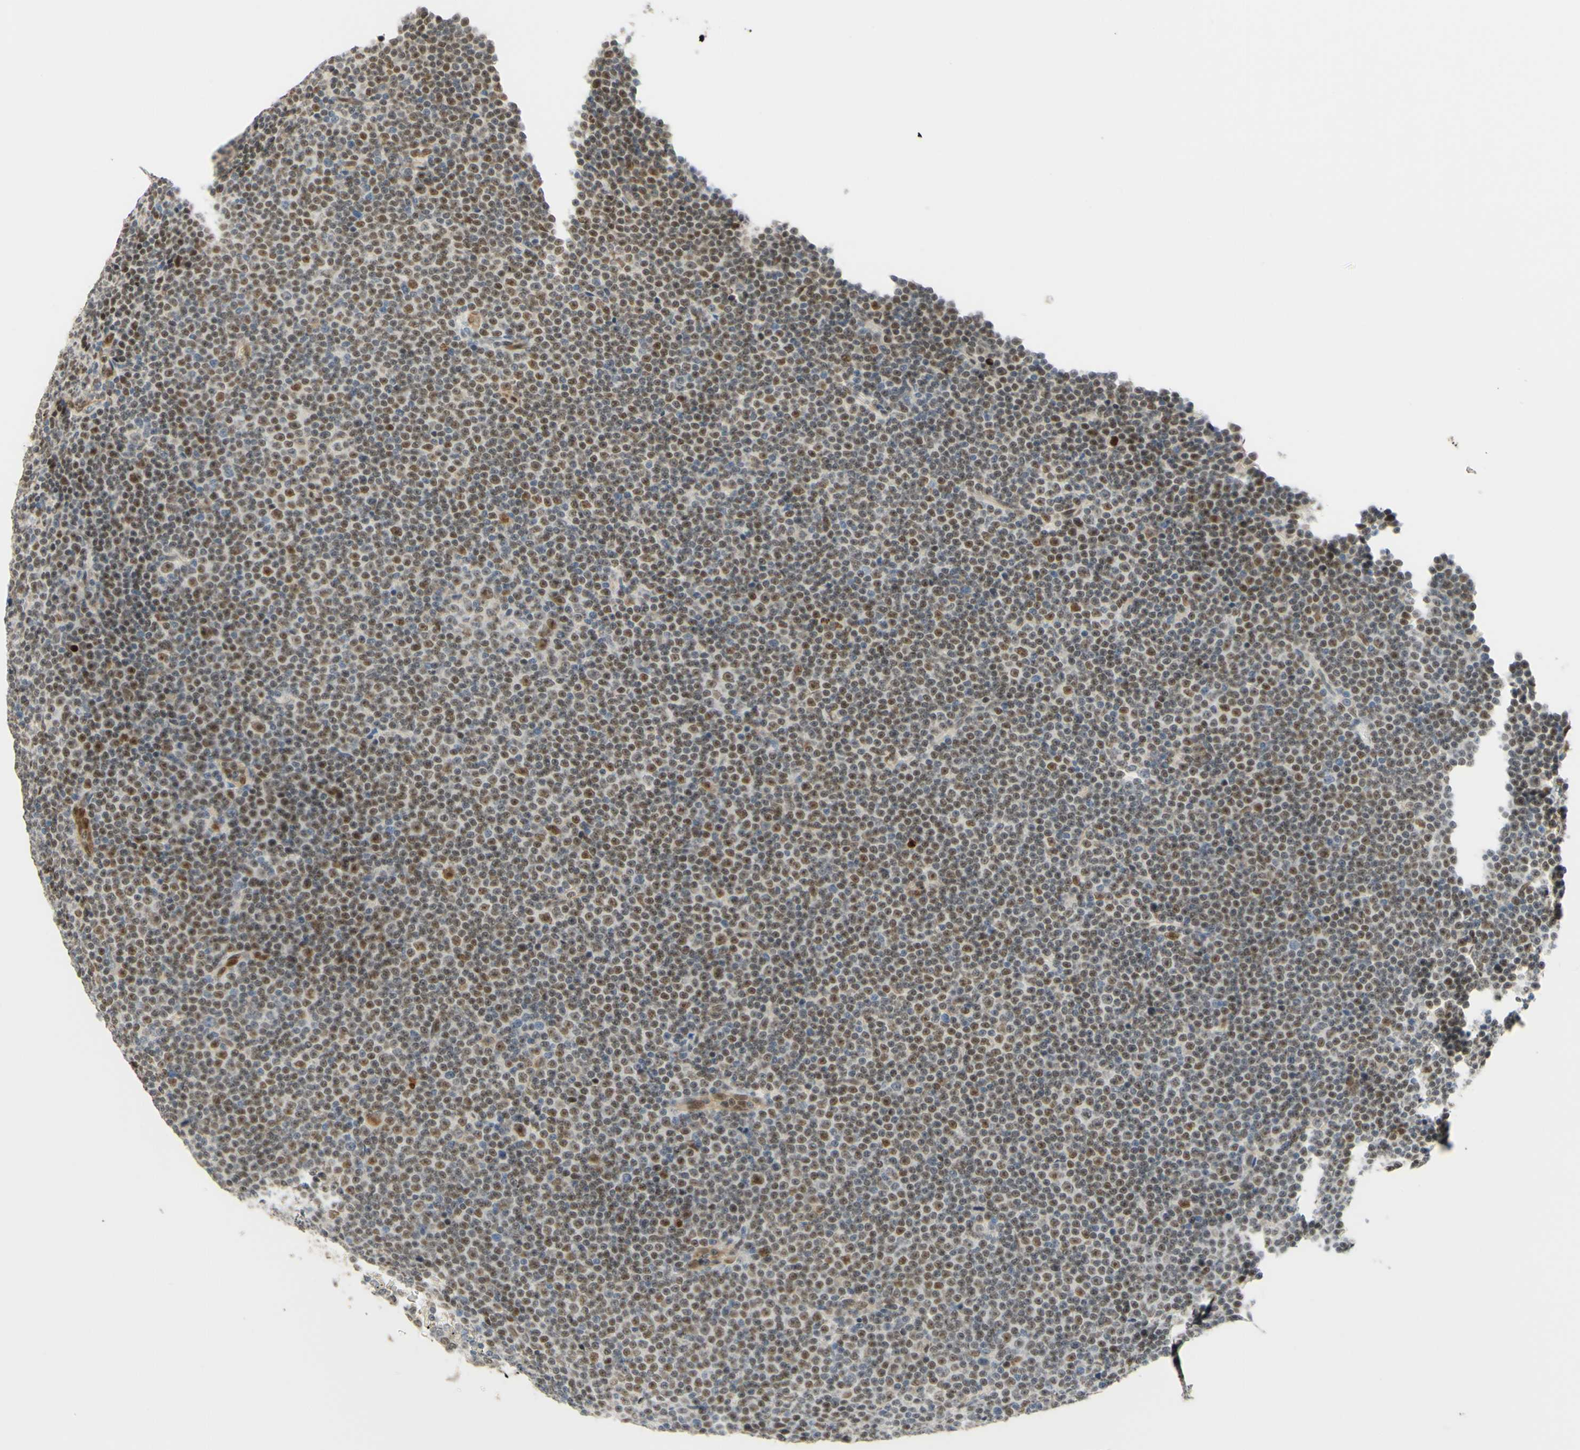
{"staining": {"intensity": "weak", "quantity": ">75%", "location": "nuclear"}, "tissue": "lymphoma", "cell_type": "Tumor cells", "image_type": "cancer", "snomed": [{"axis": "morphology", "description": "Malignant lymphoma, non-Hodgkin's type, Low grade"}, {"axis": "topography", "description": "Lymph node"}], "caption": "Immunohistochemistry (IHC) histopathology image of neoplastic tissue: human lymphoma stained using immunohistochemistry (IHC) demonstrates low levels of weak protein expression localized specifically in the nuclear of tumor cells, appearing as a nuclear brown color.", "gene": "POLB", "patient": {"sex": "female", "age": 67}}